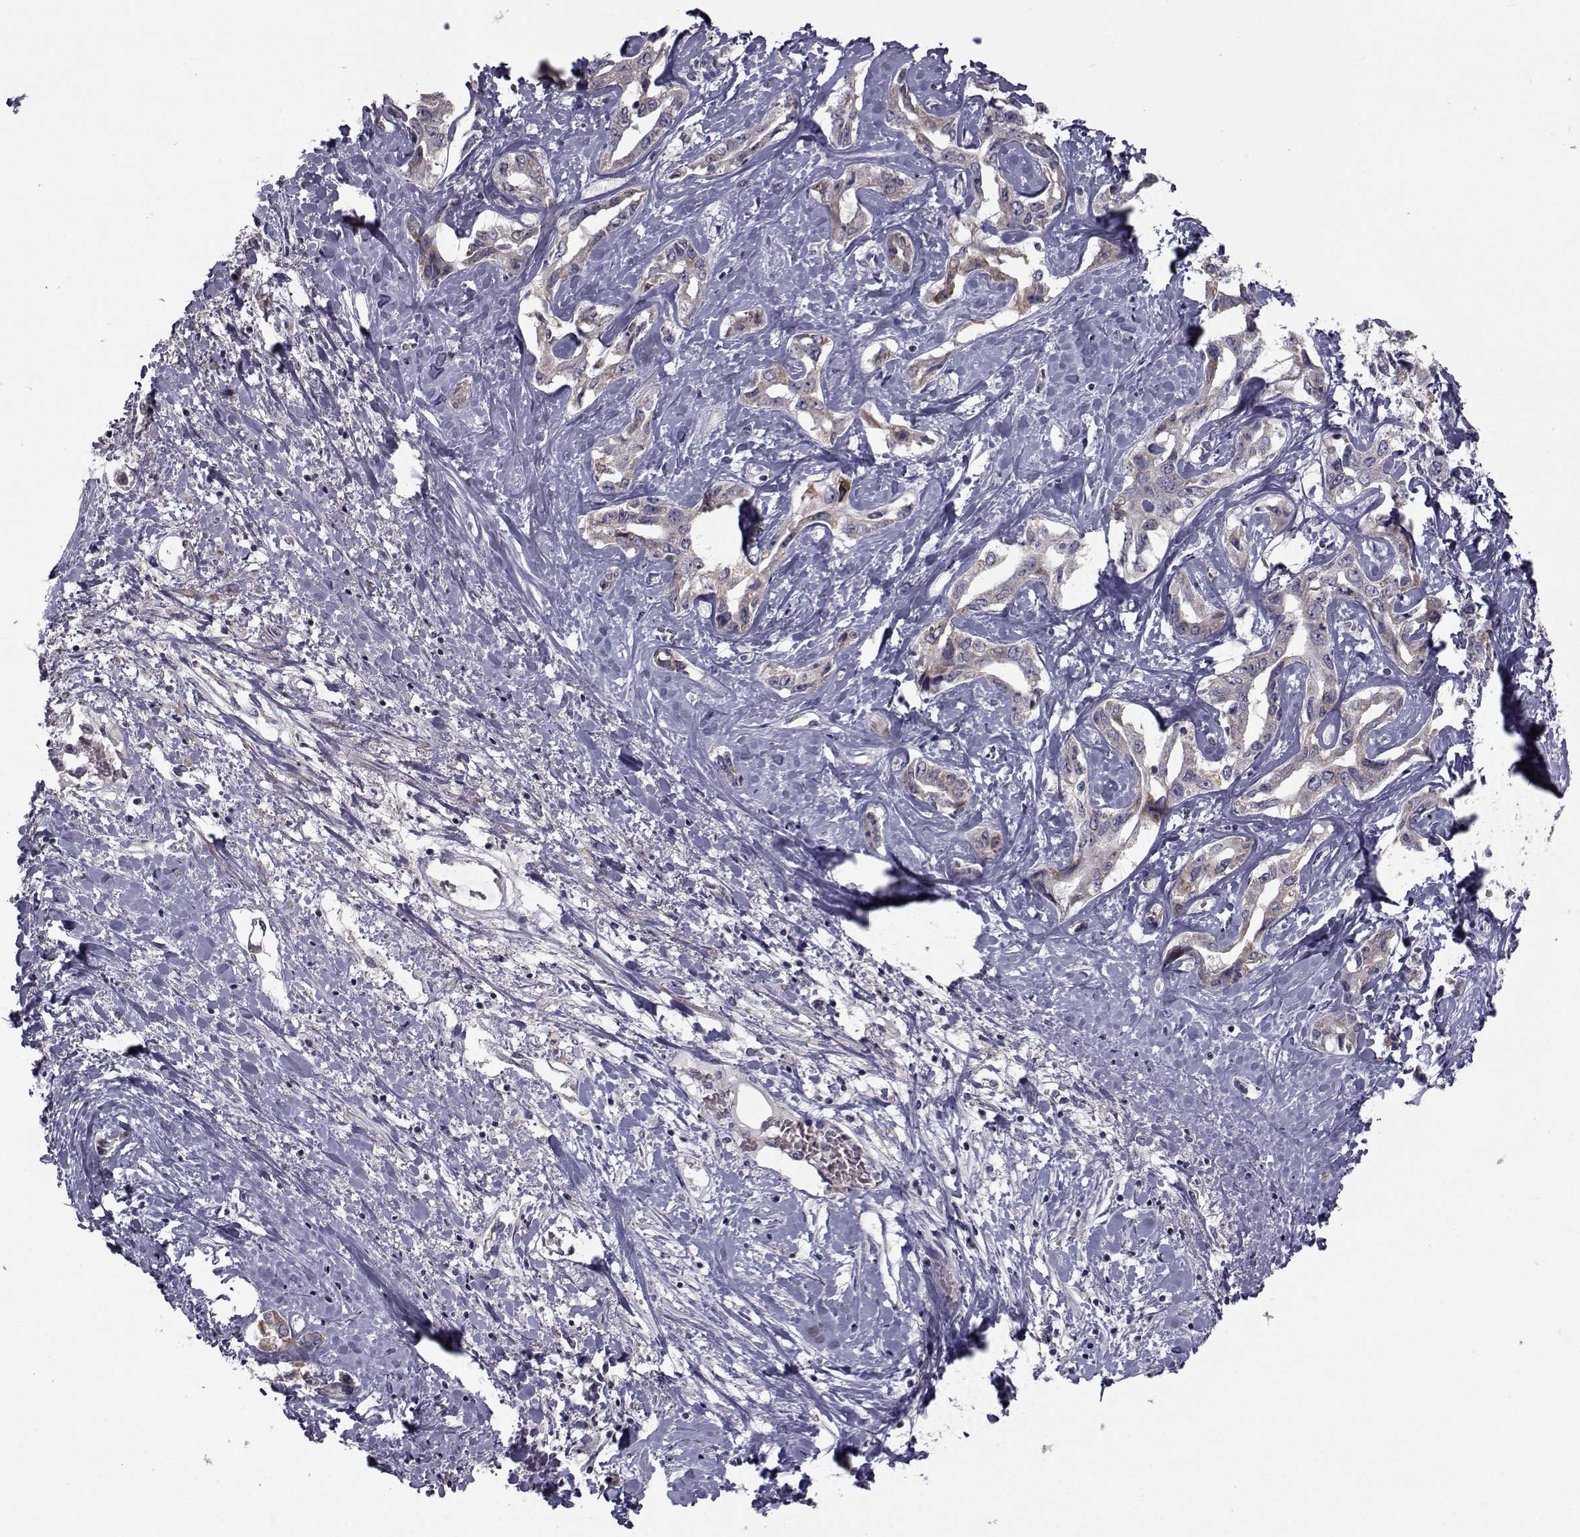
{"staining": {"intensity": "moderate", "quantity": "<25%", "location": "cytoplasmic/membranous"}, "tissue": "liver cancer", "cell_type": "Tumor cells", "image_type": "cancer", "snomed": [{"axis": "morphology", "description": "Cholangiocarcinoma"}, {"axis": "topography", "description": "Liver"}], "caption": "The photomicrograph reveals a brown stain indicating the presence of a protein in the cytoplasmic/membranous of tumor cells in liver cancer (cholangiocarcinoma).", "gene": "FDXR", "patient": {"sex": "male", "age": 59}}